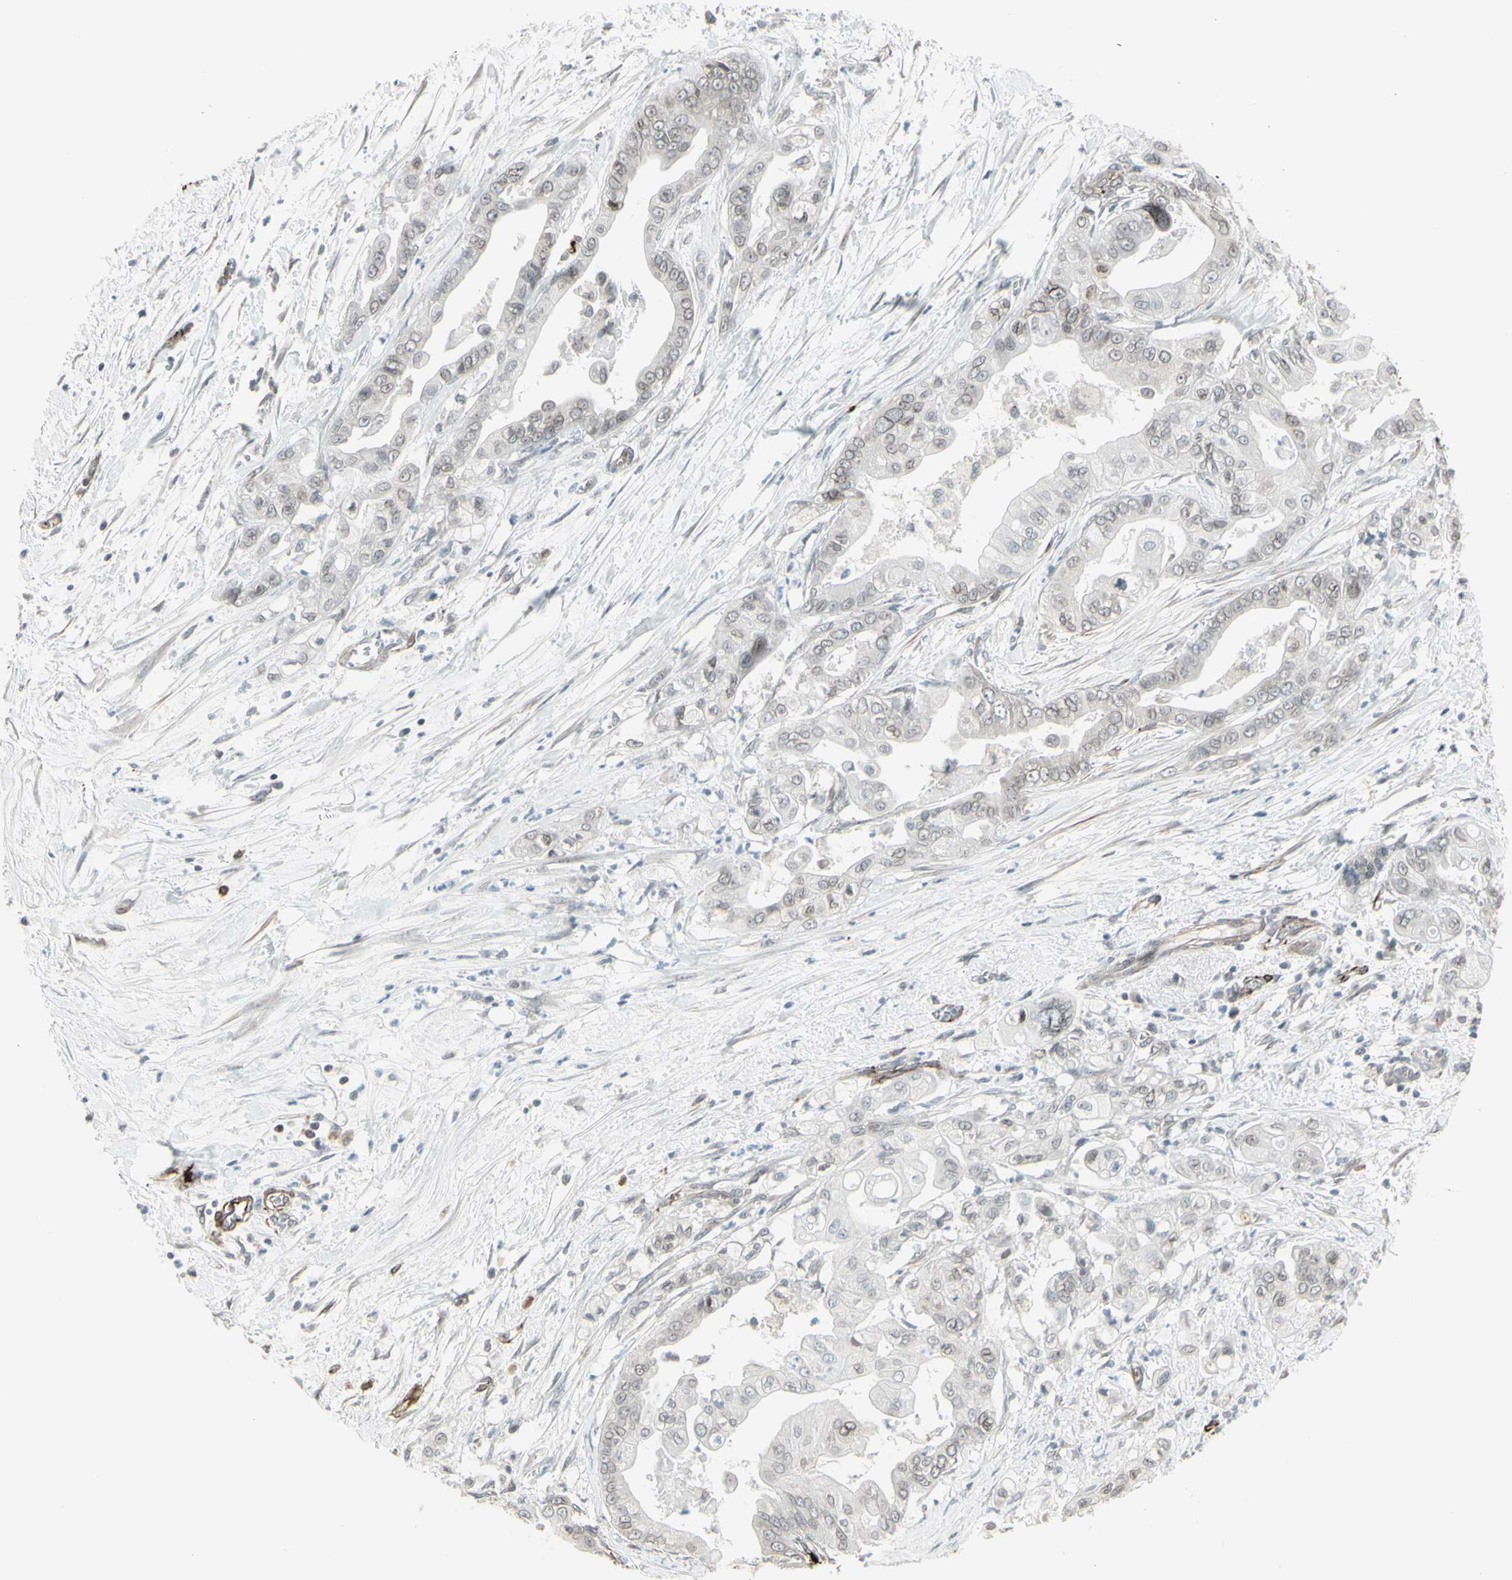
{"staining": {"intensity": "weak", "quantity": "<25%", "location": "cytoplasmic/membranous,nuclear"}, "tissue": "pancreatic cancer", "cell_type": "Tumor cells", "image_type": "cancer", "snomed": [{"axis": "morphology", "description": "Adenocarcinoma, NOS"}, {"axis": "topography", "description": "Pancreas"}], "caption": "An immunohistochemistry photomicrograph of pancreatic adenocarcinoma is shown. There is no staining in tumor cells of pancreatic adenocarcinoma.", "gene": "DTX3L", "patient": {"sex": "female", "age": 75}}